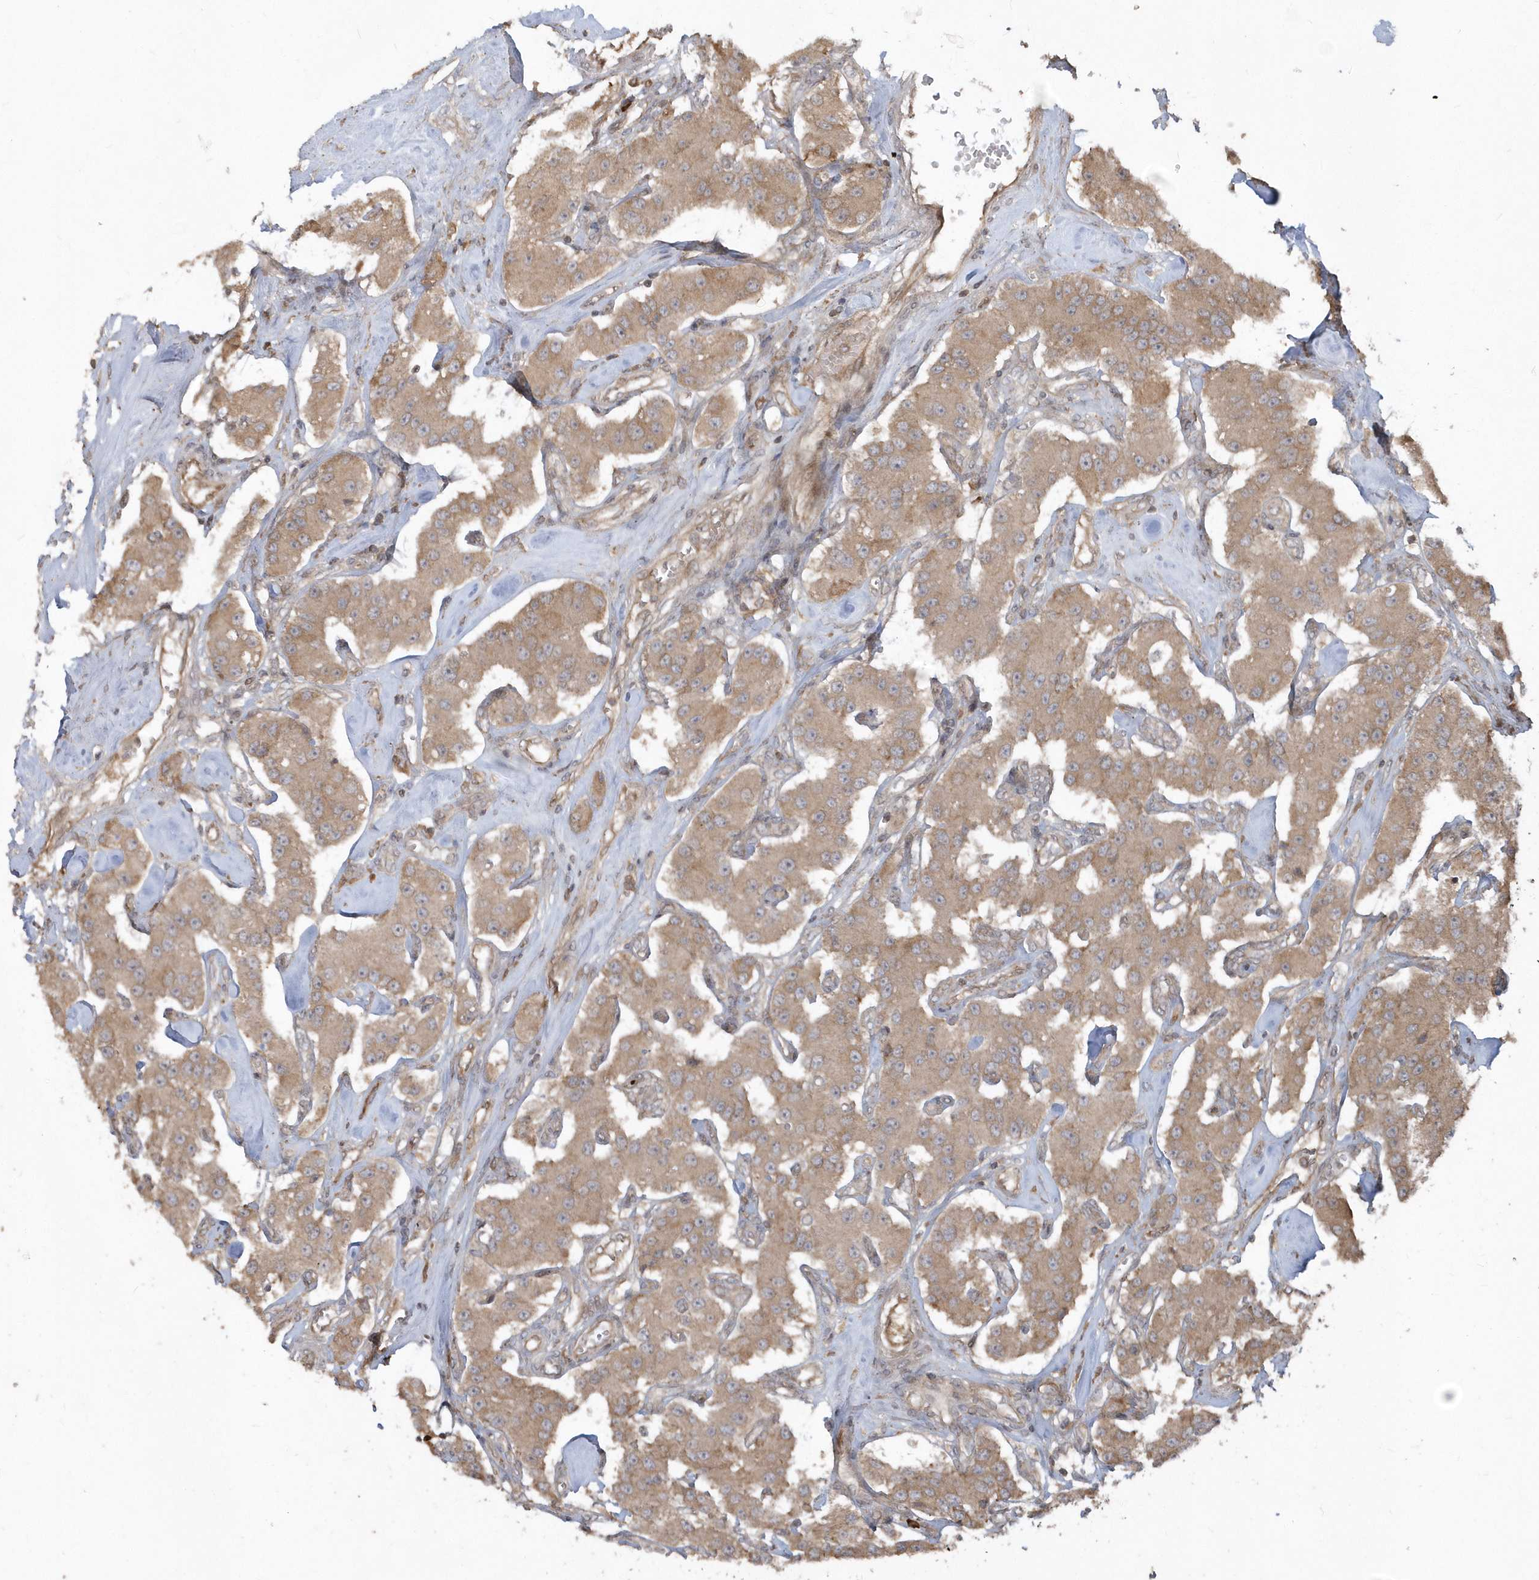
{"staining": {"intensity": "moderate", "quantity": ">75%", "location": "cytoplasmic/membranous"}, "tissue": "carcinoid", "cell_type": "Tumor cells", "image_type": "cancer", "snomed": [{"axis": "morphology", "description": "Carcinoid, malignant, NOS"}, {"axis": "topography", "description": "Pancreas"}], "caption": "This is a histology image of immunohistochemistry staining of malignant carcinoid, which shows moderate positivity in the cytoplasmic/membranous of tumor cells.", "gene": "HERPUD1", "patient": {"sex": "male", "age": 41}}